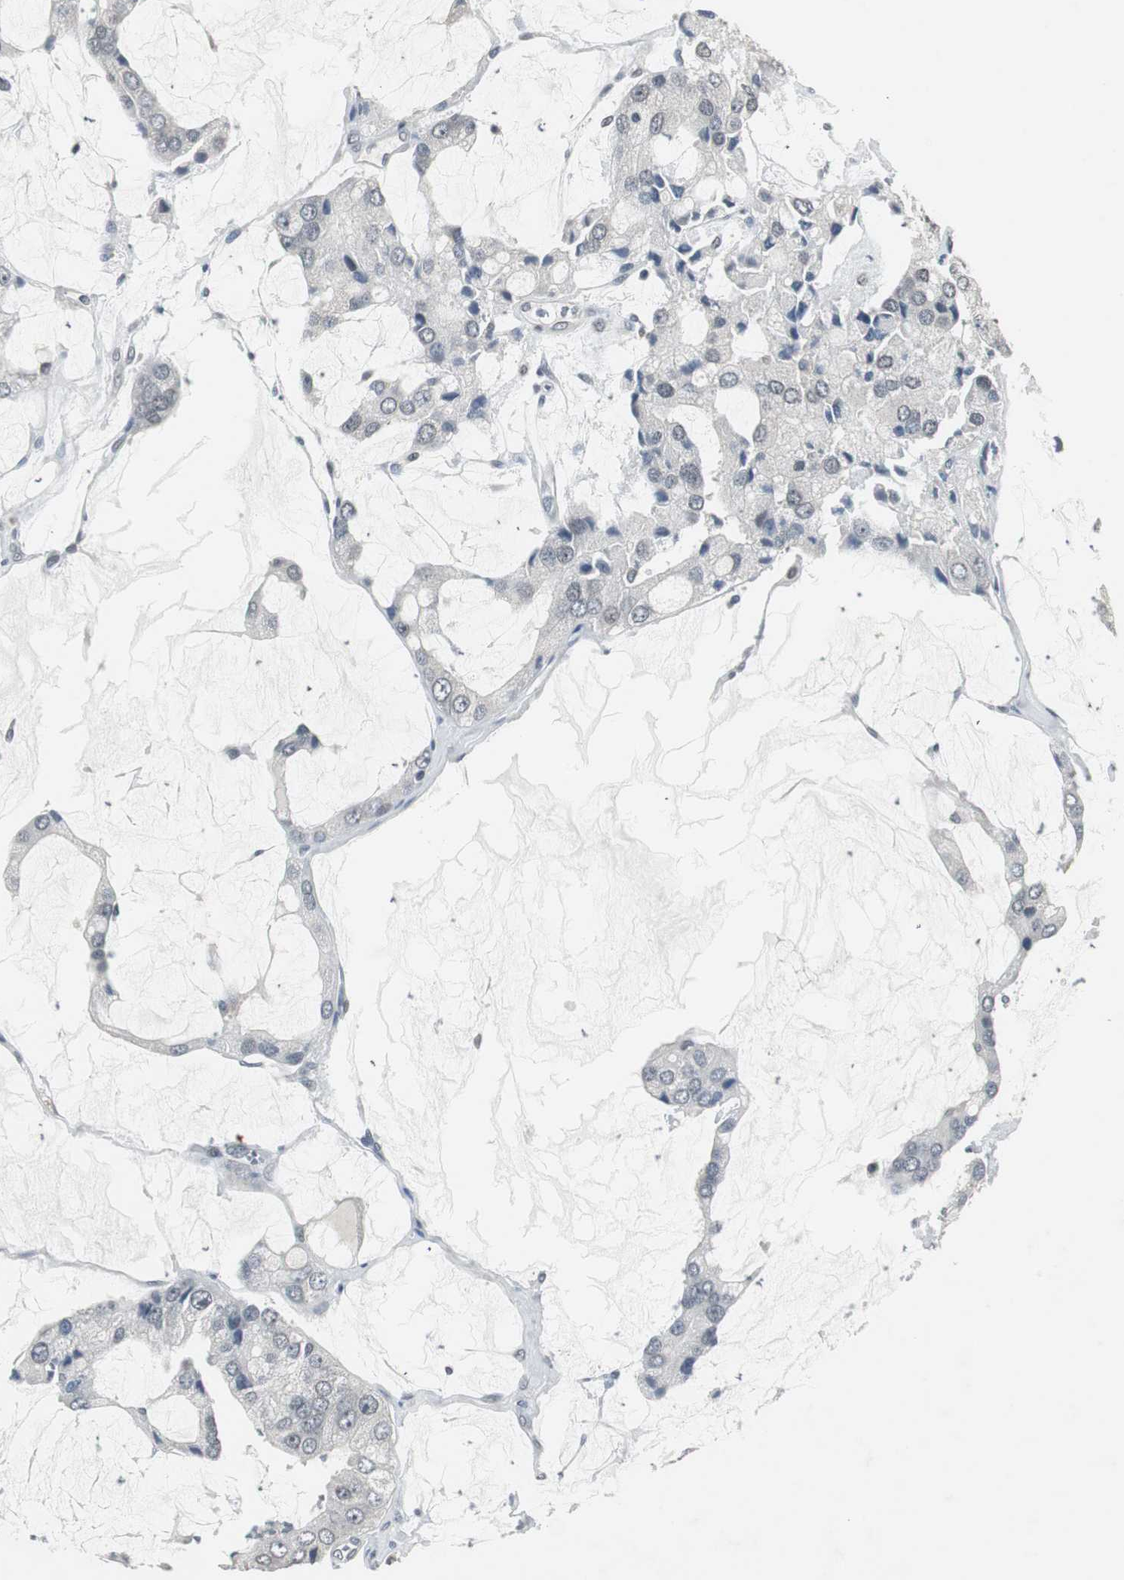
{"staining": {"intensity": "negative", "quantity": "none", "location": "none"}, "tissue": "prostate cancer", "cell_type": "Tumor cells", "image_type": "cancer", "snomed": [{"axis": "morphology", "description": "Adenocarcinoma, High grade"}, {"axis": "topography", "description": "Prostate"}], "caption": "This is an immunohistochemistry histopathology image of prostate cancer (high-grade adenocarcinoma). There is no expression in tumor cells.", "gene": "MPG", "patient": {"sex": "male", "age": 67}}